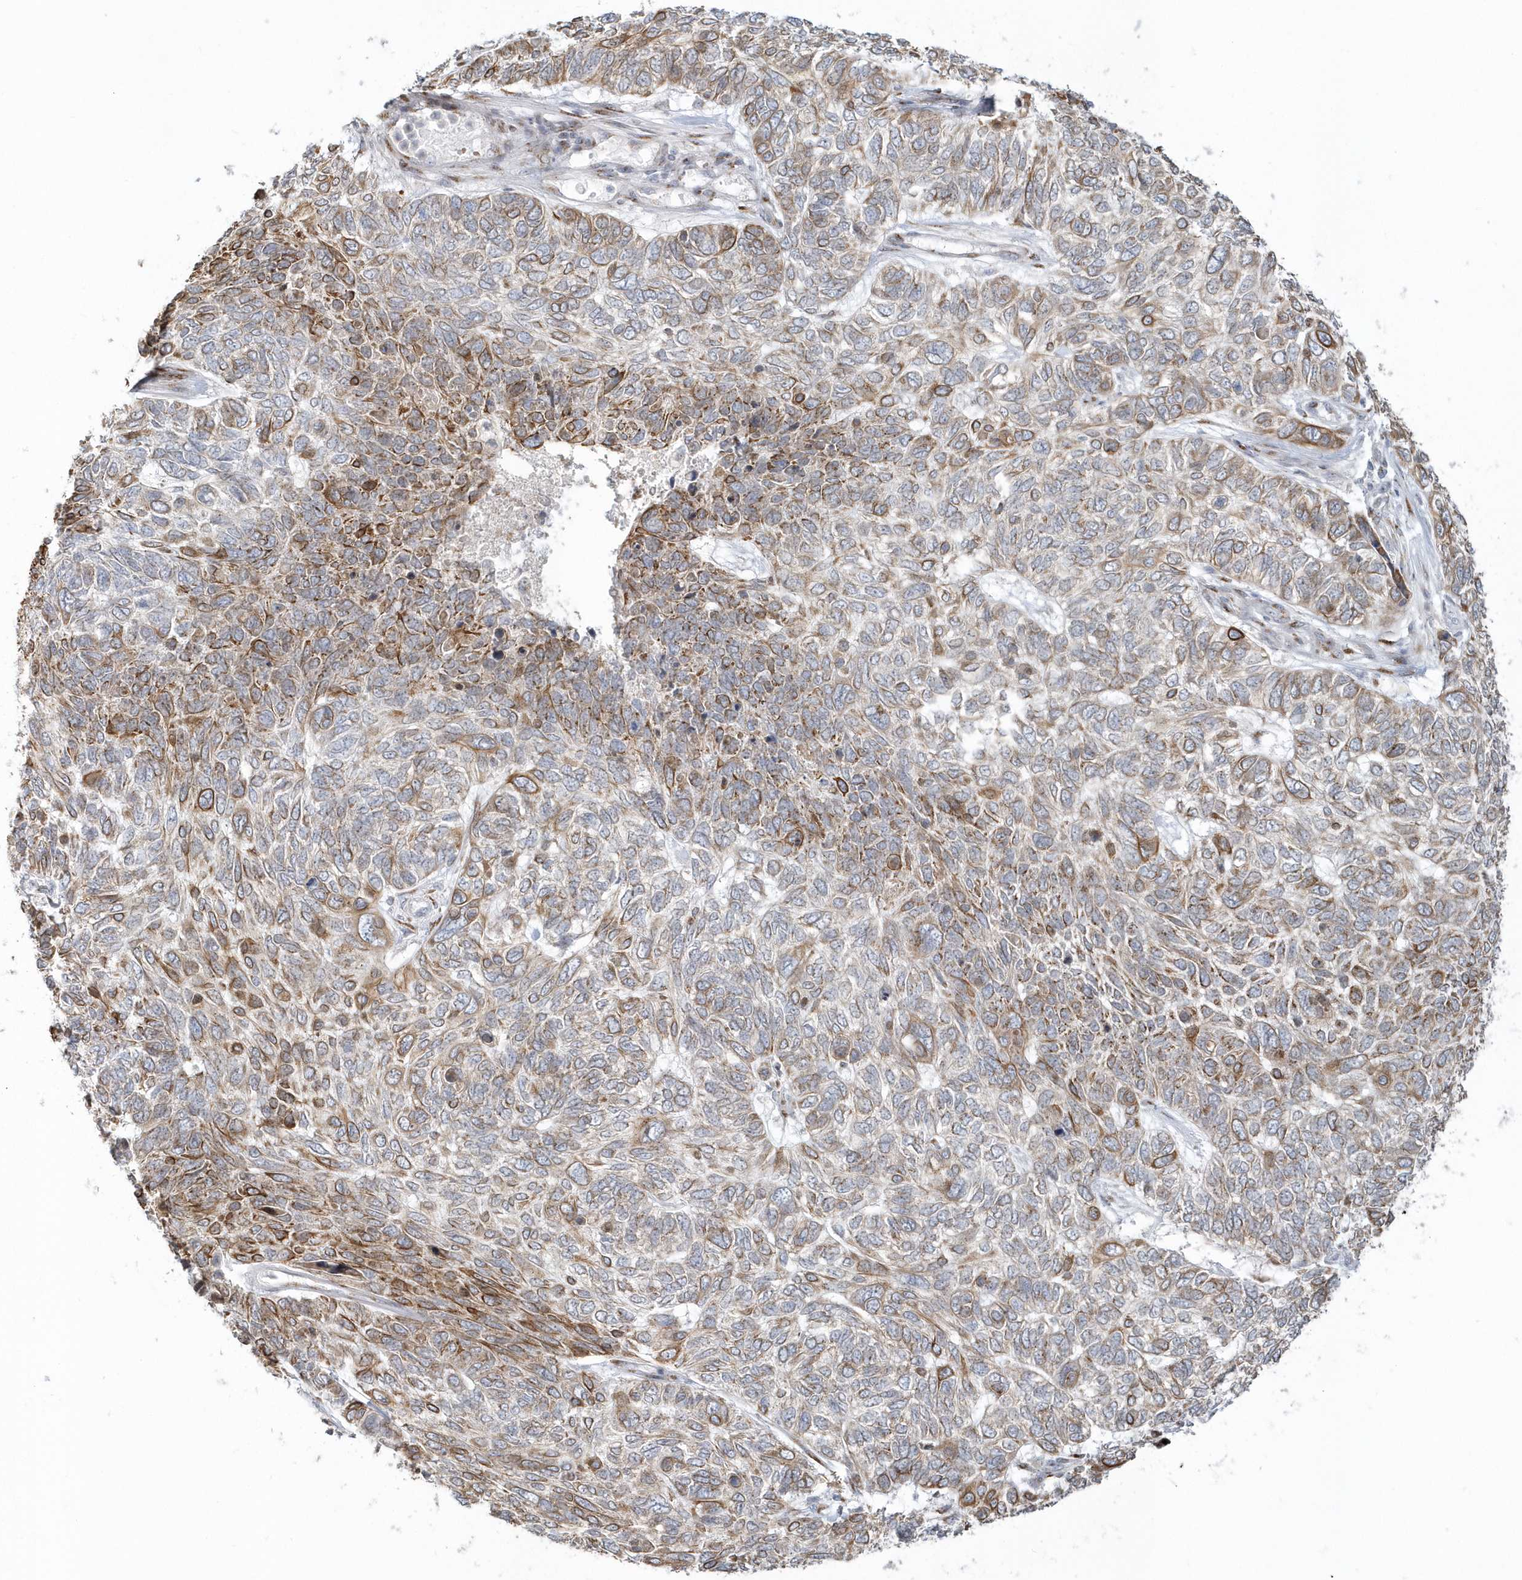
{"staining": {"intensity": "moderate", "quantity": "25%-75%", "location": "cytoplasmic/membranous"}, "tissue": "skin cancer", "cell_type": "Tumor cells", "image_type": "cancer", "snomed": [{"axis": "morphology", "description": "Basal cell carcinoma"}, {"axis": "topography", "description": "Skin"}], "caption": "IHC of skin basal cell carcinoma exhibits medium levels of moderate cytoplasmic/membranous staining in approximately 25%-75% of tumor cells. The protein is shown in brown color, while the nuclei are stained blue.", "gene": "DHFR", "patient": {"sex": "female", "age": 65}}